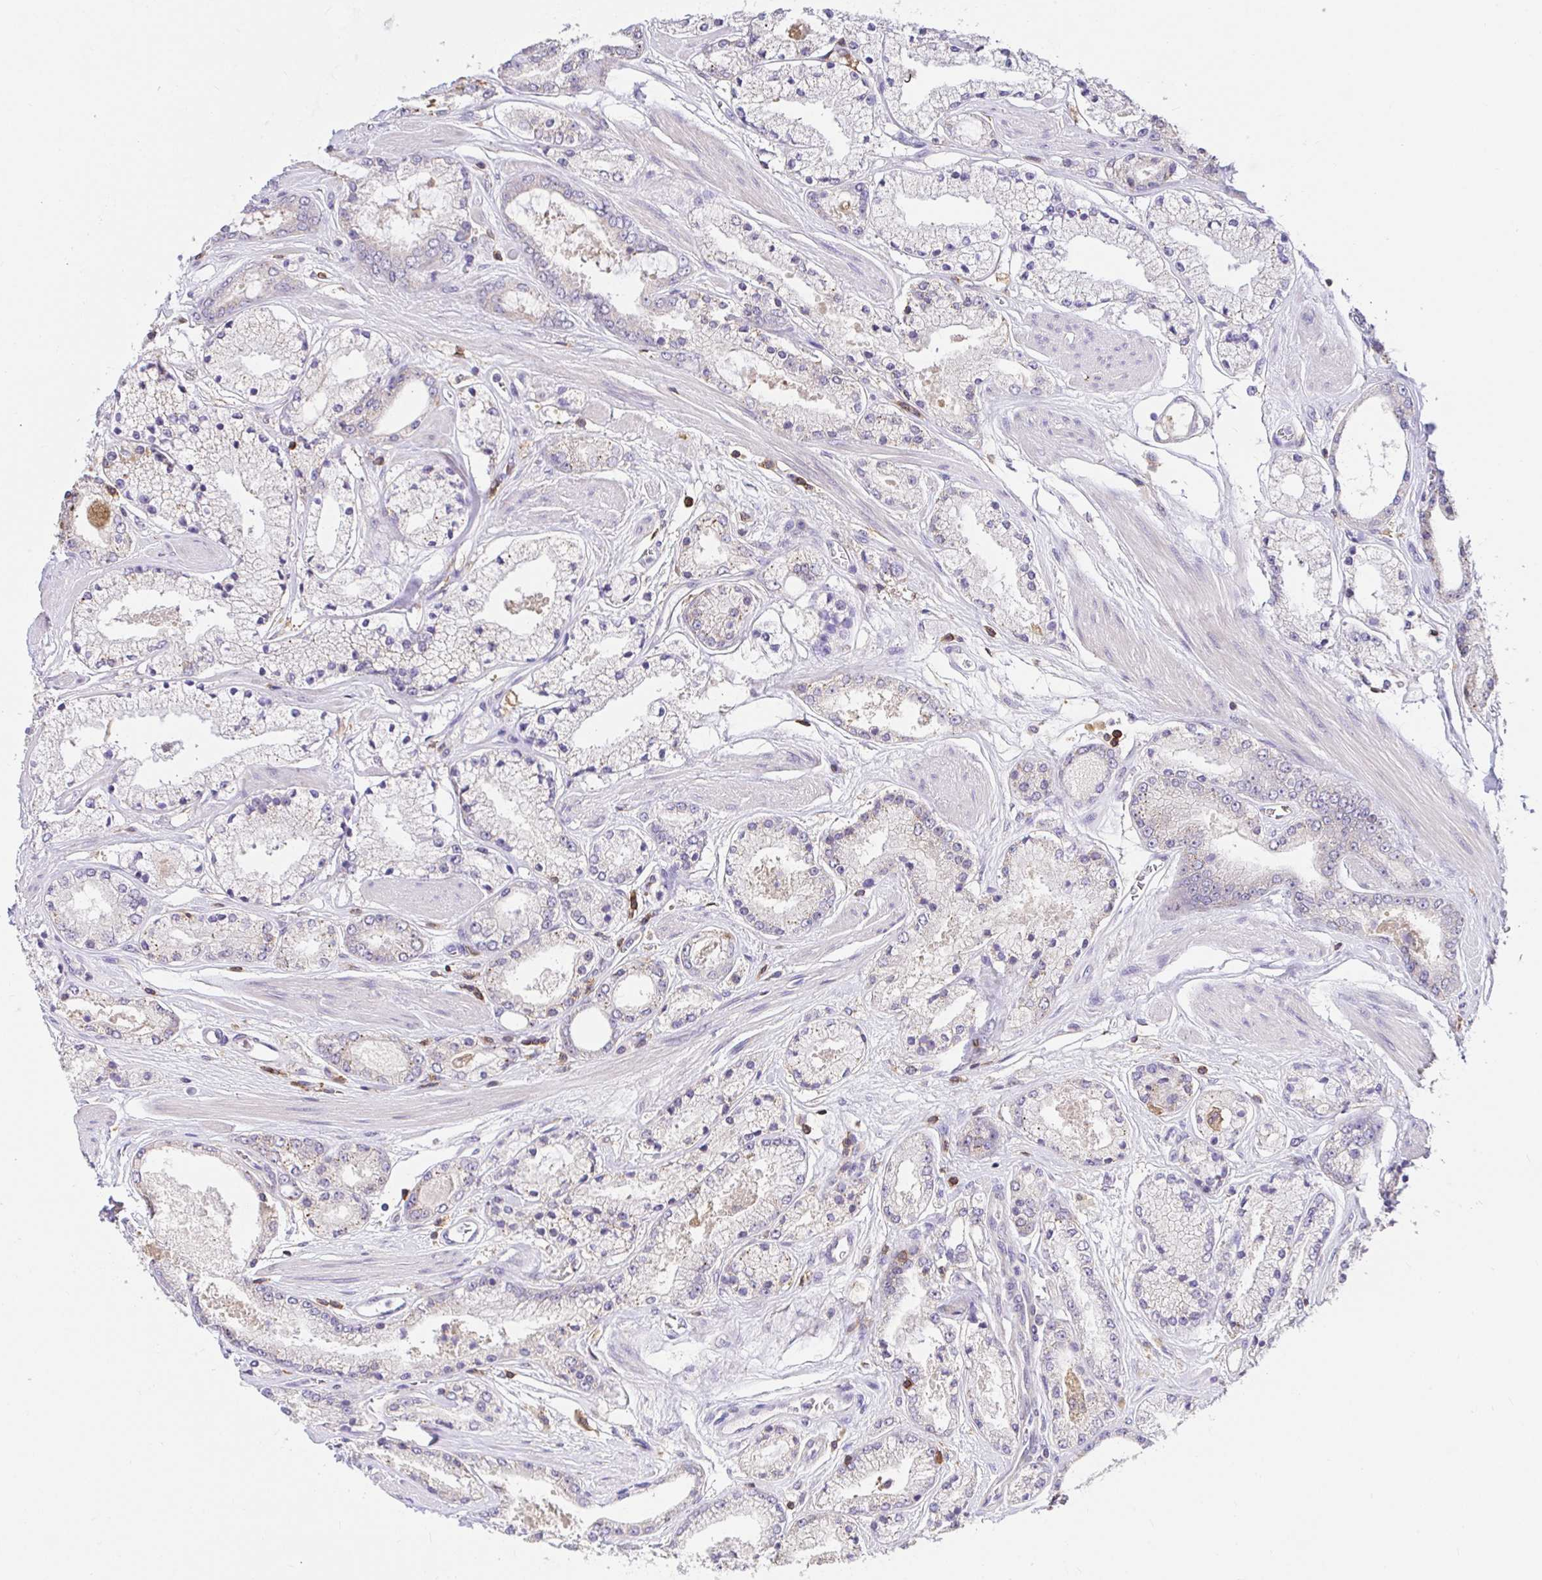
{"staining": {"intensity": "negative", "quantity": "none", "location": "none"}, "tissue": "prostate cancer", "cell_type": "Tumor cells", "image_type": "cancer", "snomed": [{"axis": "morphology", "description": "Adenocarcinoma, High grade"}, {"axis": "topography", "description": "Prostate"}], "caption": "Immunohistochemistry of human prostate adenocarcinoma (high-grade) exhibits no staining in tumor cells.", "gene": "SKAP1", "patient": {"sex": "male", "age": 63}}